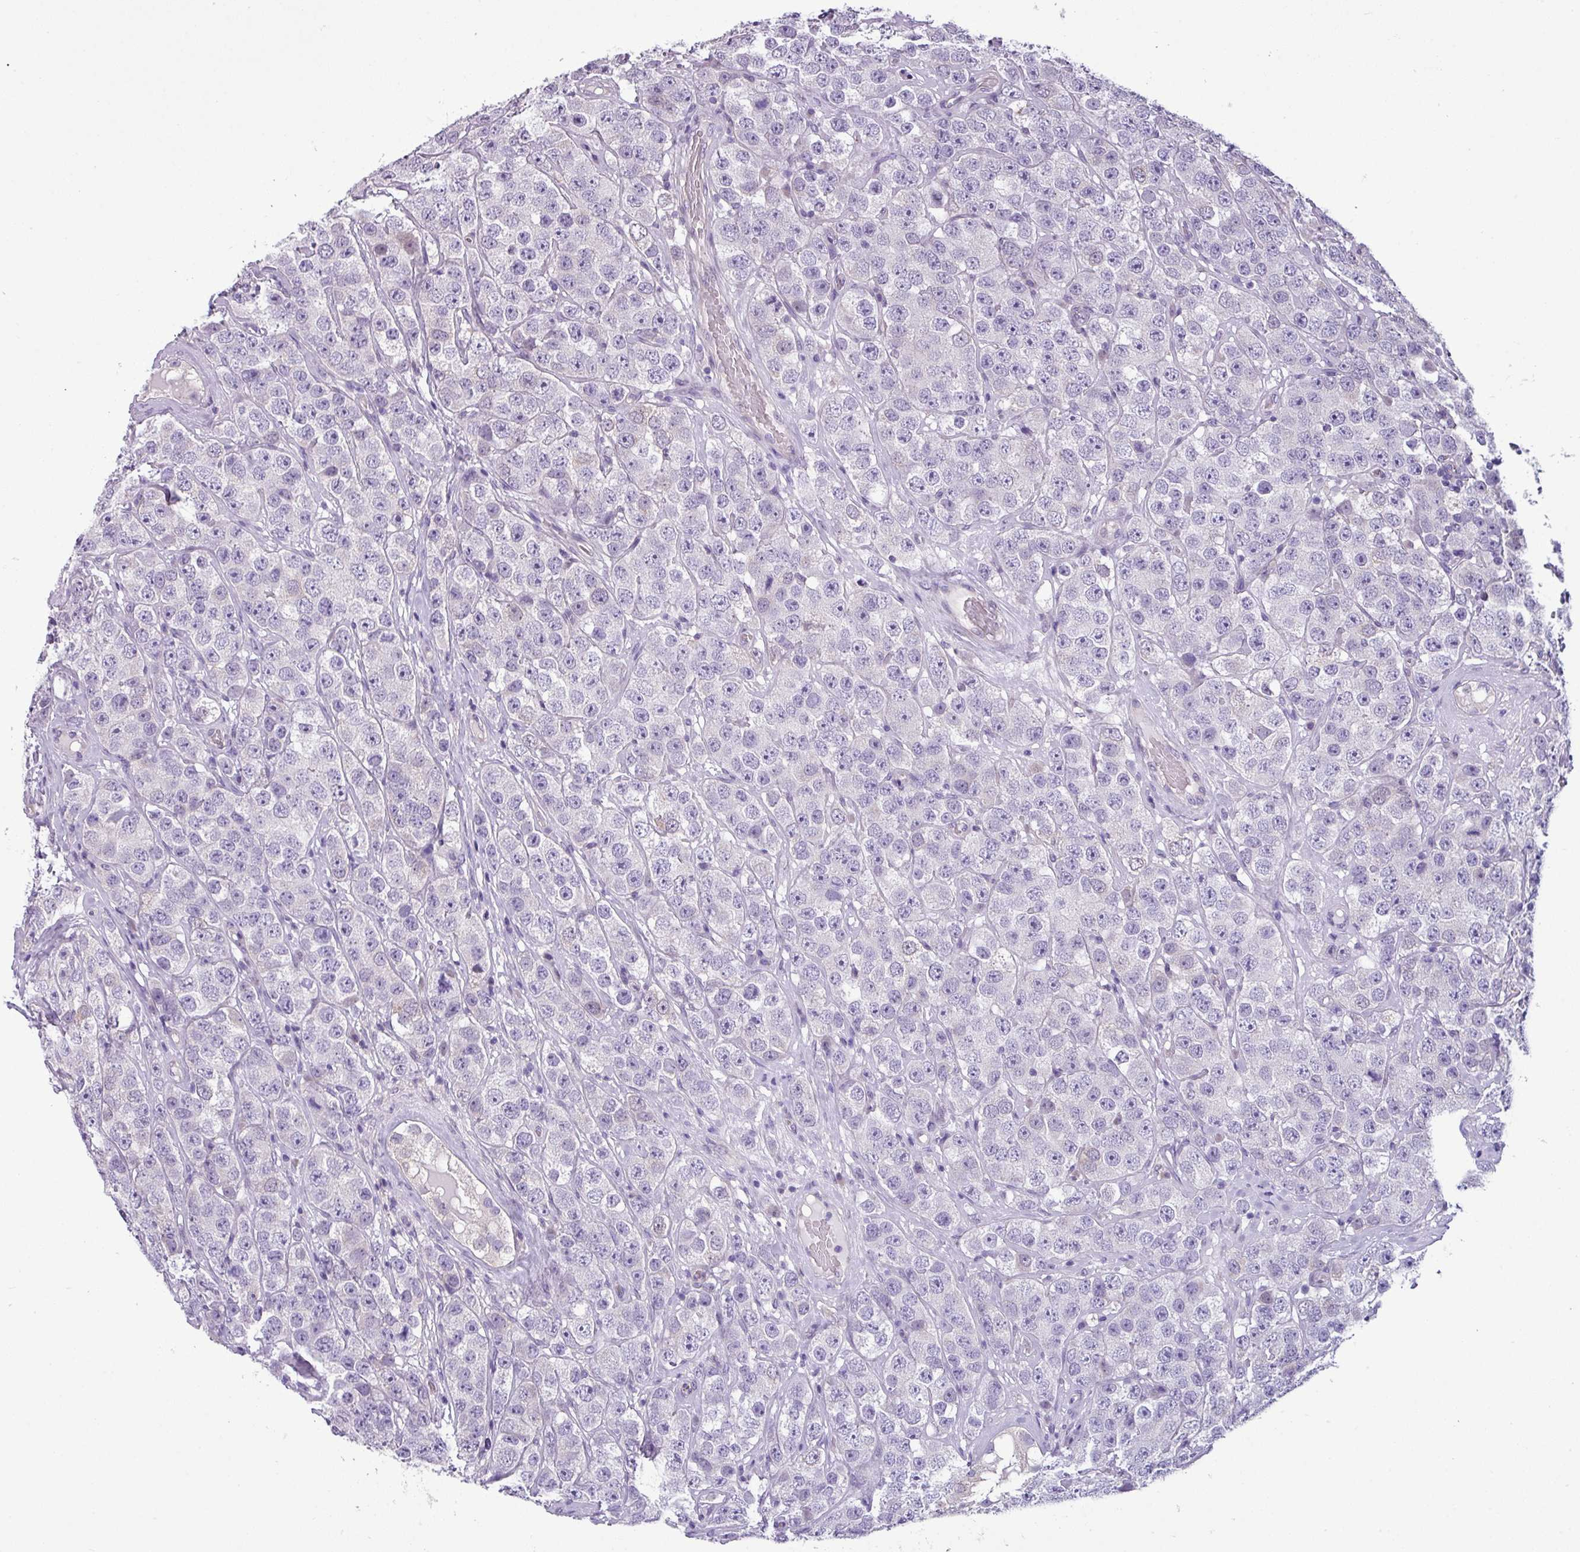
{"staining": {"intensity": "negative", "quantity": "none", "location": "none"}, "tissue": "testis cancer", "cell_type": "Tumor cells", "image_type": "cancer", "snomed": [{"axis": "morphology", "description": "Seminoma, NOS"}, {"axis": "topography", "description": "Testis"}], "caption": "Histopathology image shows no significant protein expression in tumor cells of testis cancer (seminoma). (Brightfield microscopy of DAB (3,3'-diaminobenzidine) immunohistochemistry (IHC) at high magnification).", "gene": "TOR1AIP2", "patient": {"sex": "male", "age": 28}}